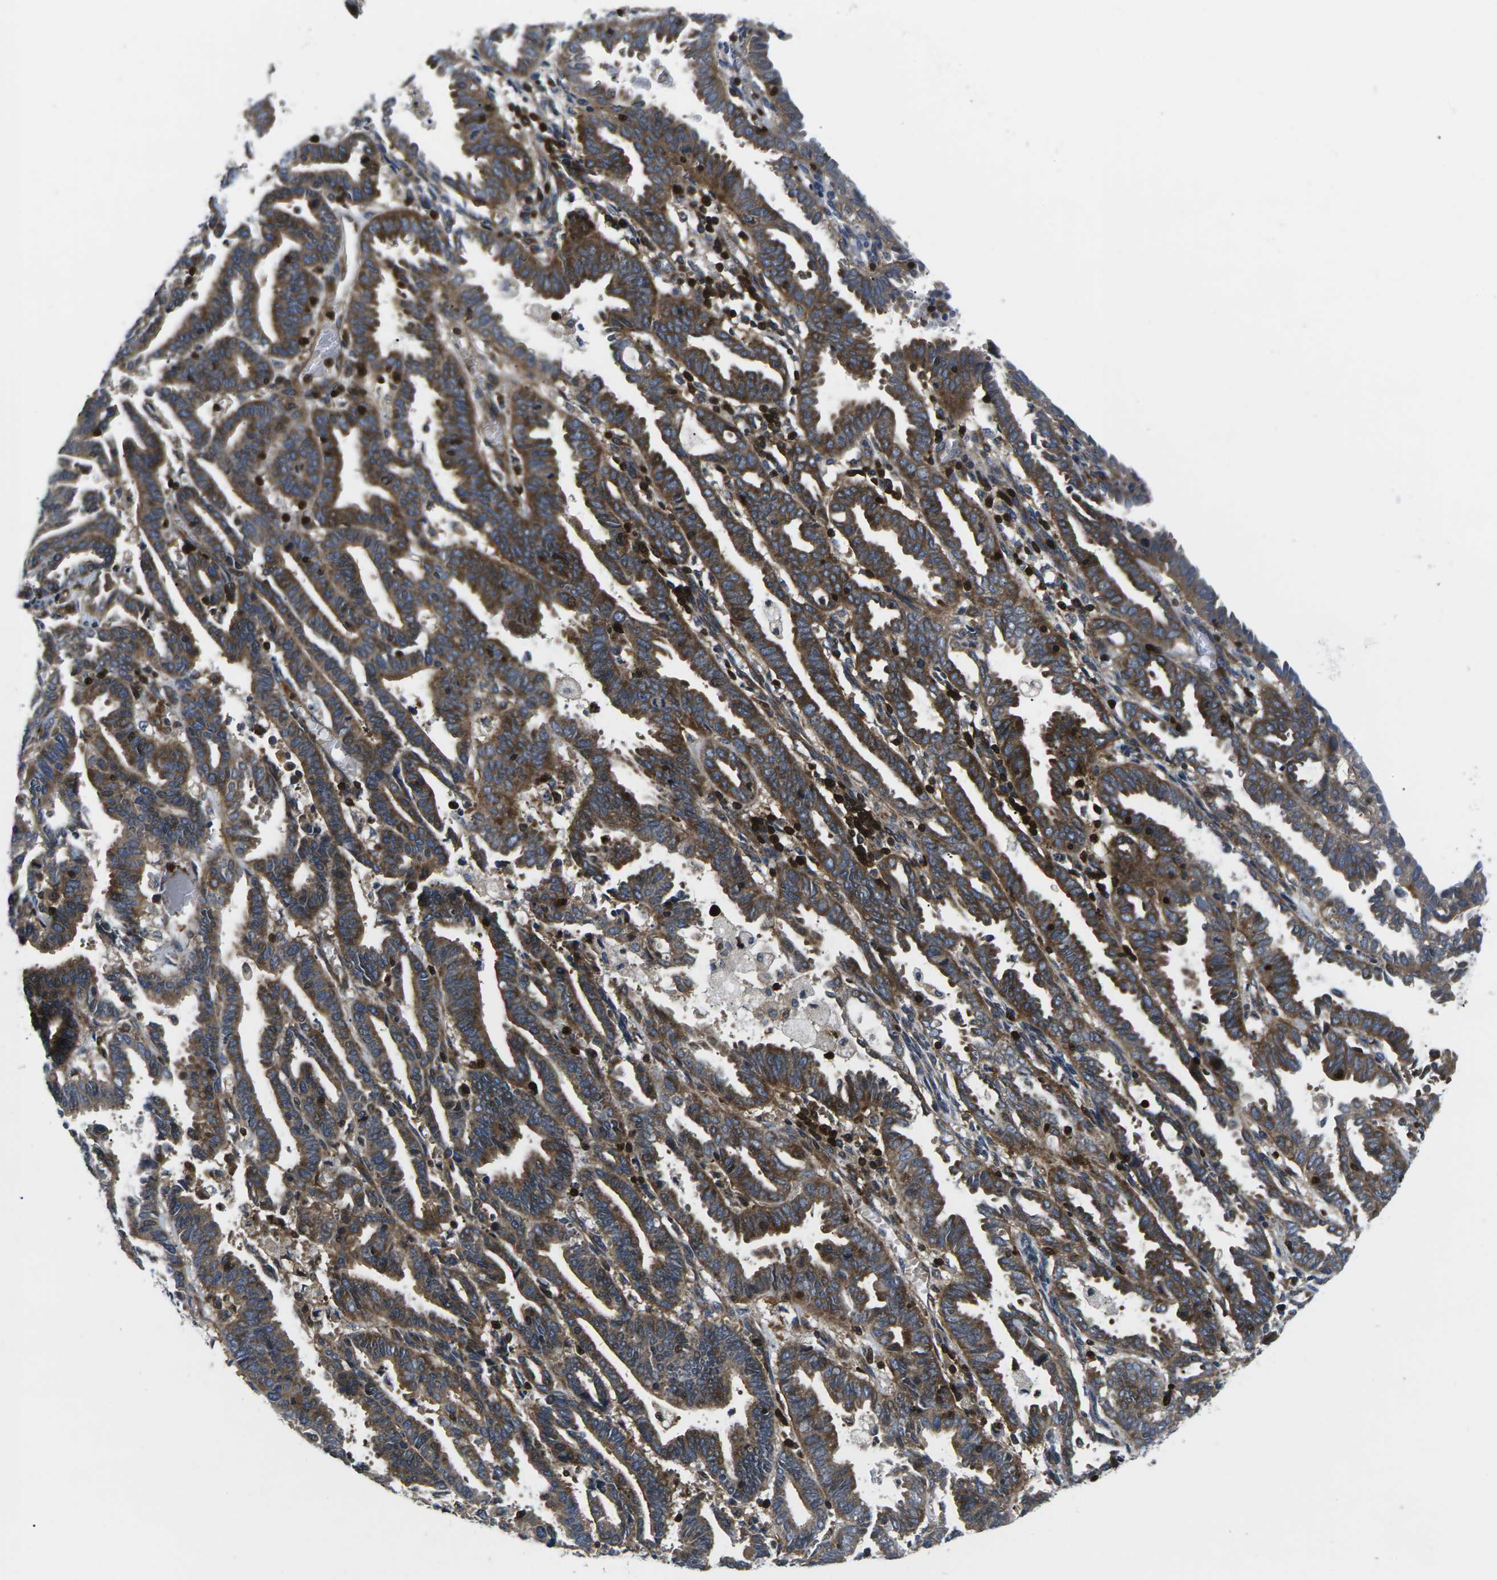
{"staining": {"intensity": "moderate", "quantity": ">75%", "location": "cytoplasmic/membranous"}, "tissue": "endometrial cancer", "cell_type": "Tumor cells", "image_type": "cancer", "snomed": [{"axis": "morphology", "description": "Adenocarcinoma, NOS"}, {"axis": "topography", "description": "Uterus"}], "caption": "A brown stain labels moderate cytoplasmic/membranous expression of a protein in human endometrial cancer (adenocarcinoma) tumor cells. Using DAB (3,3'-diaminobenzidine) (brown) and hematoxylin (blue) stains, captured at high magnification using brightfield microscopy.", "gene": "PLCE1", "patient": {"sex": "female", "age": 83}}